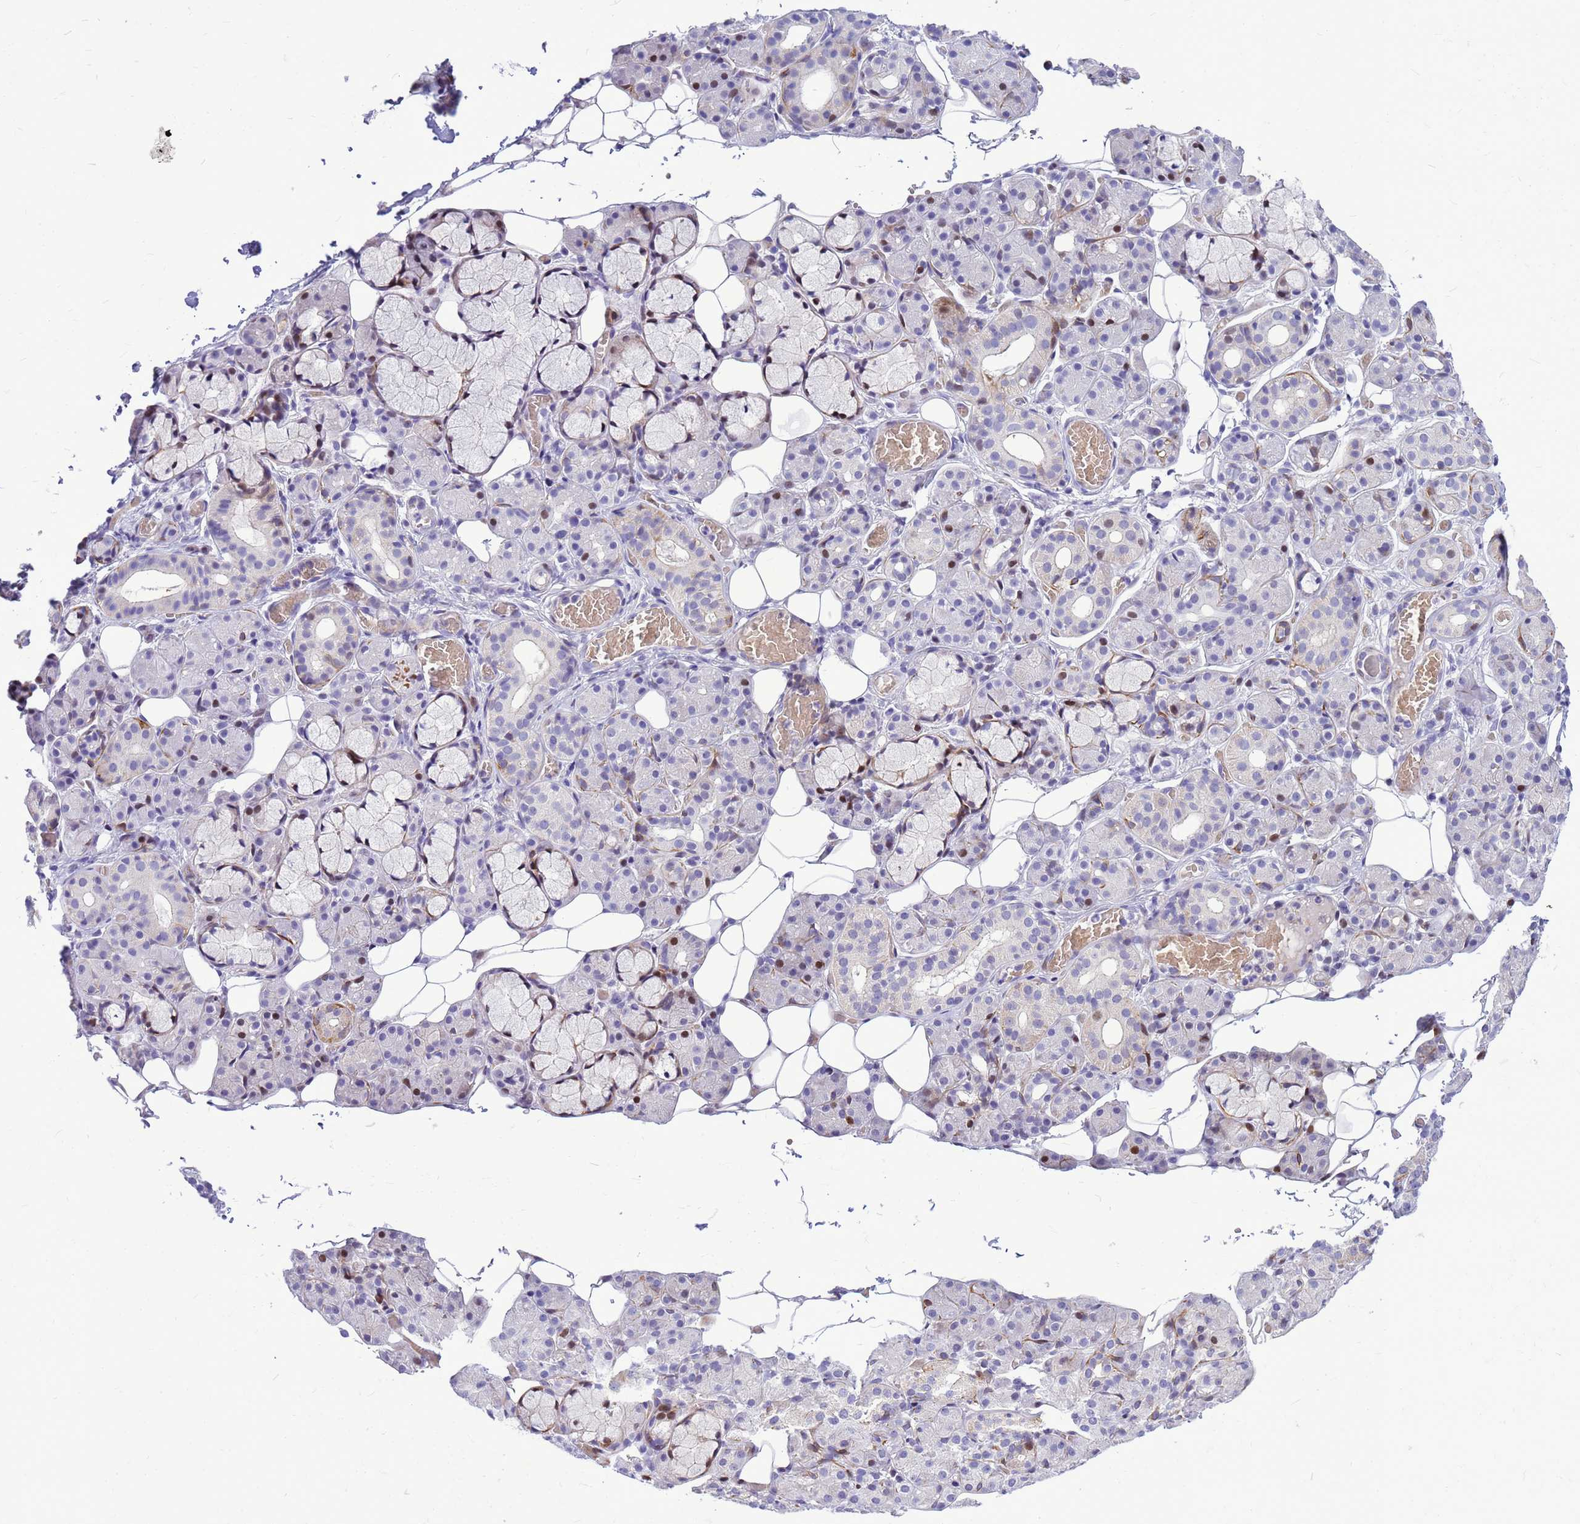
{"staining": {"intensity": "moderate", "quantity": "<25%", "location": "cytoplasmic/membranous,nuclear"}, "tissue": "salivary gland", "cell_type": "Glandular cells", "image_type": "normal", "snomed": [{"axis": "morphology", "description": "Normal tissue, NOS"}, {"axis": "topography", "description": "Salivary gland"}], "caption": "Immunohistochemical staining of normal human salivary gland exhibits moderate cytoplasmic/membranous,nuclear protein expression in about <25% of glandular cells. (DAB = brown stain, brightfield microscopy at high magnification).", "gene": "ADAMTS7", "patient": {"sex": "male", "age": 63}}